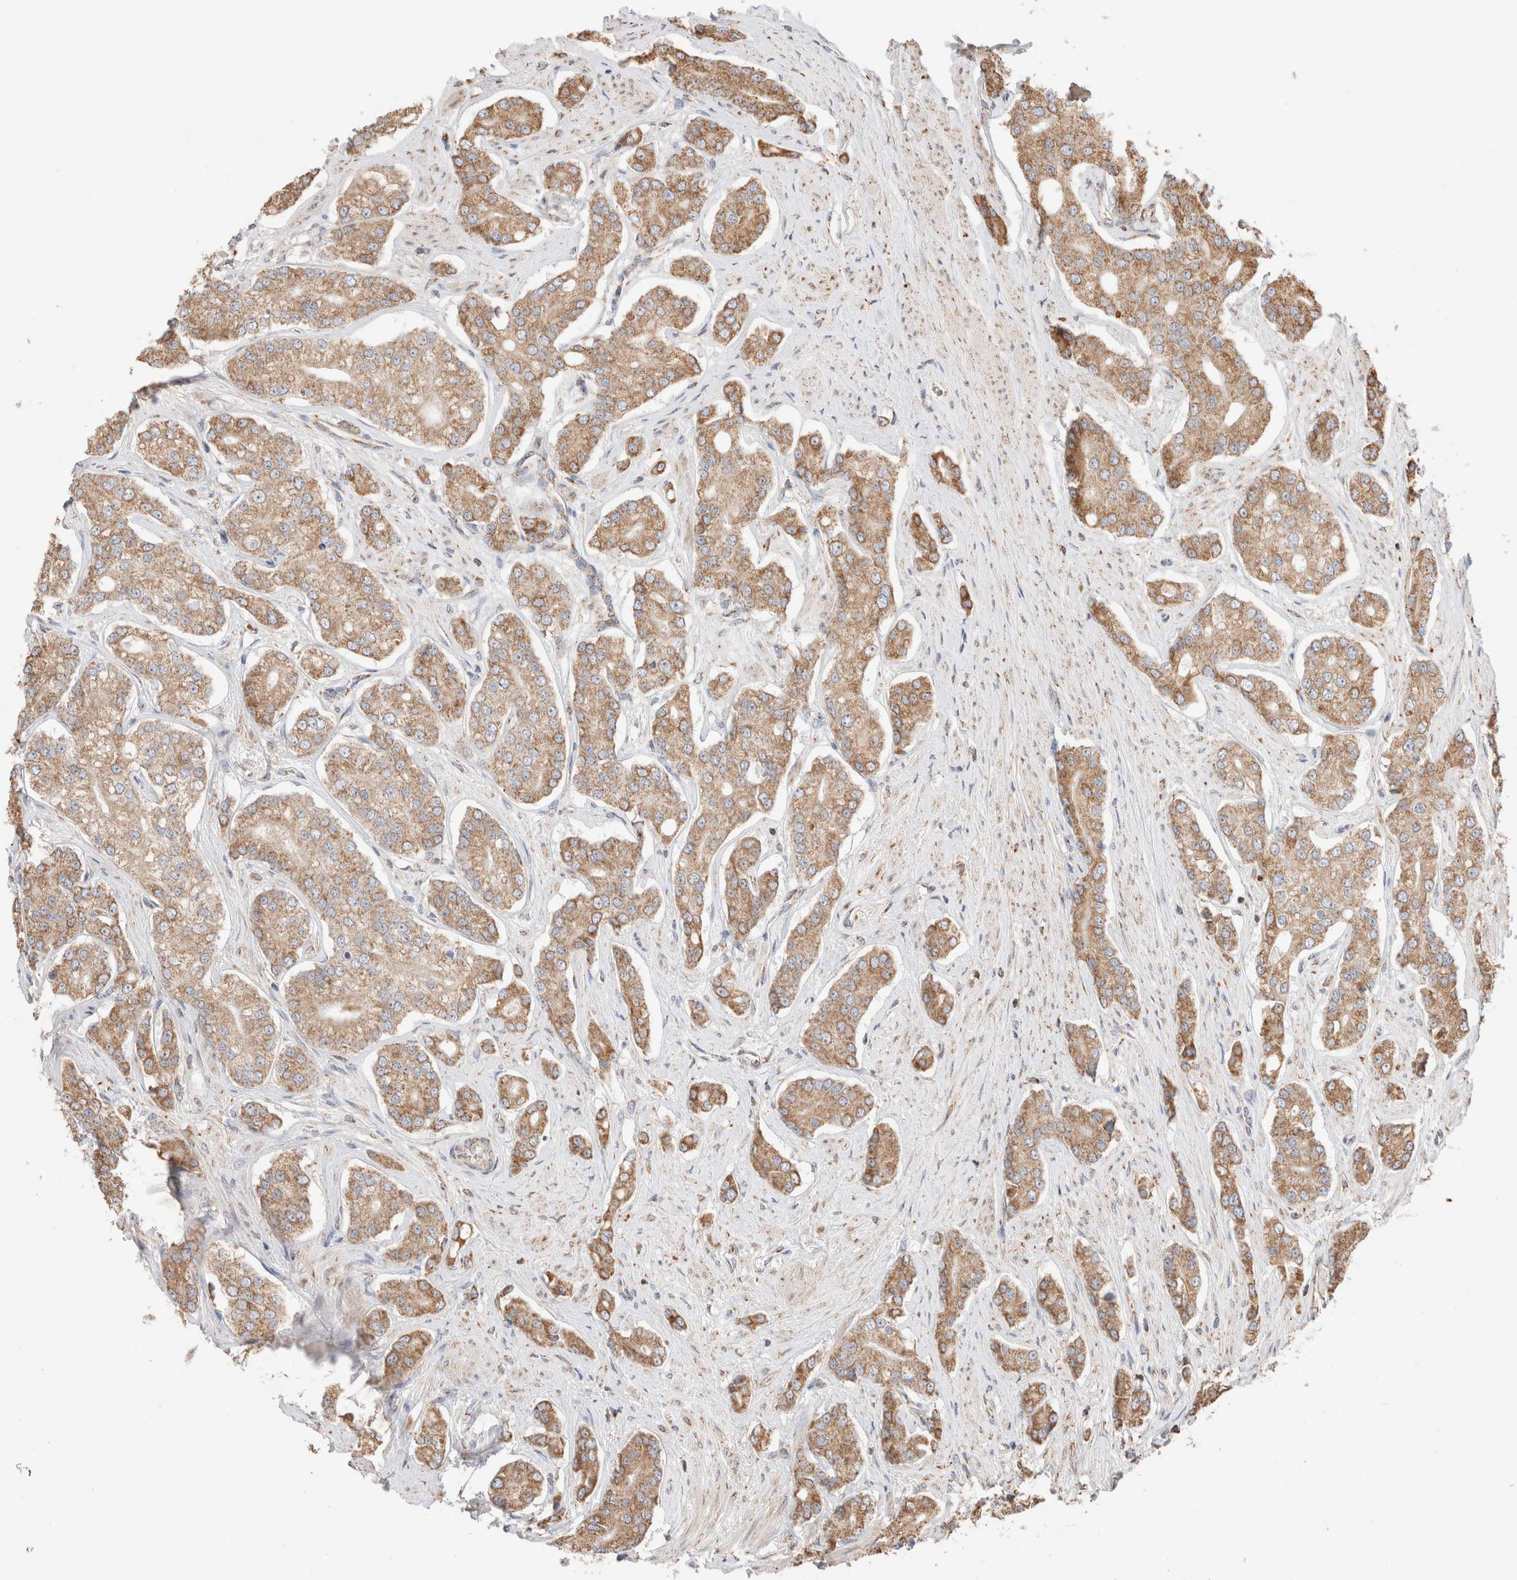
{"staining": {"intensity": "moderate", "quantity": "25%-75%", "location": "cytoplasmic/membranous"}, "tissue": "prostate cancer", "cell_type": "Tumor cells", "image_type": "cancer", "snomed": [{"axis": "morphology", "description": "Adenocarcinoma, High grade"}, {"axis": "topography", "description": "Prostate"}], "caption": "Protein expression analysis of adenocarcinoma (high-grade) (prostate) displays moderate cytoplasmic/membranous staining in about 25%-75% of tumor cells.", "gene": "TMPPE", "patient": {"sex": "male", "age": 71}}